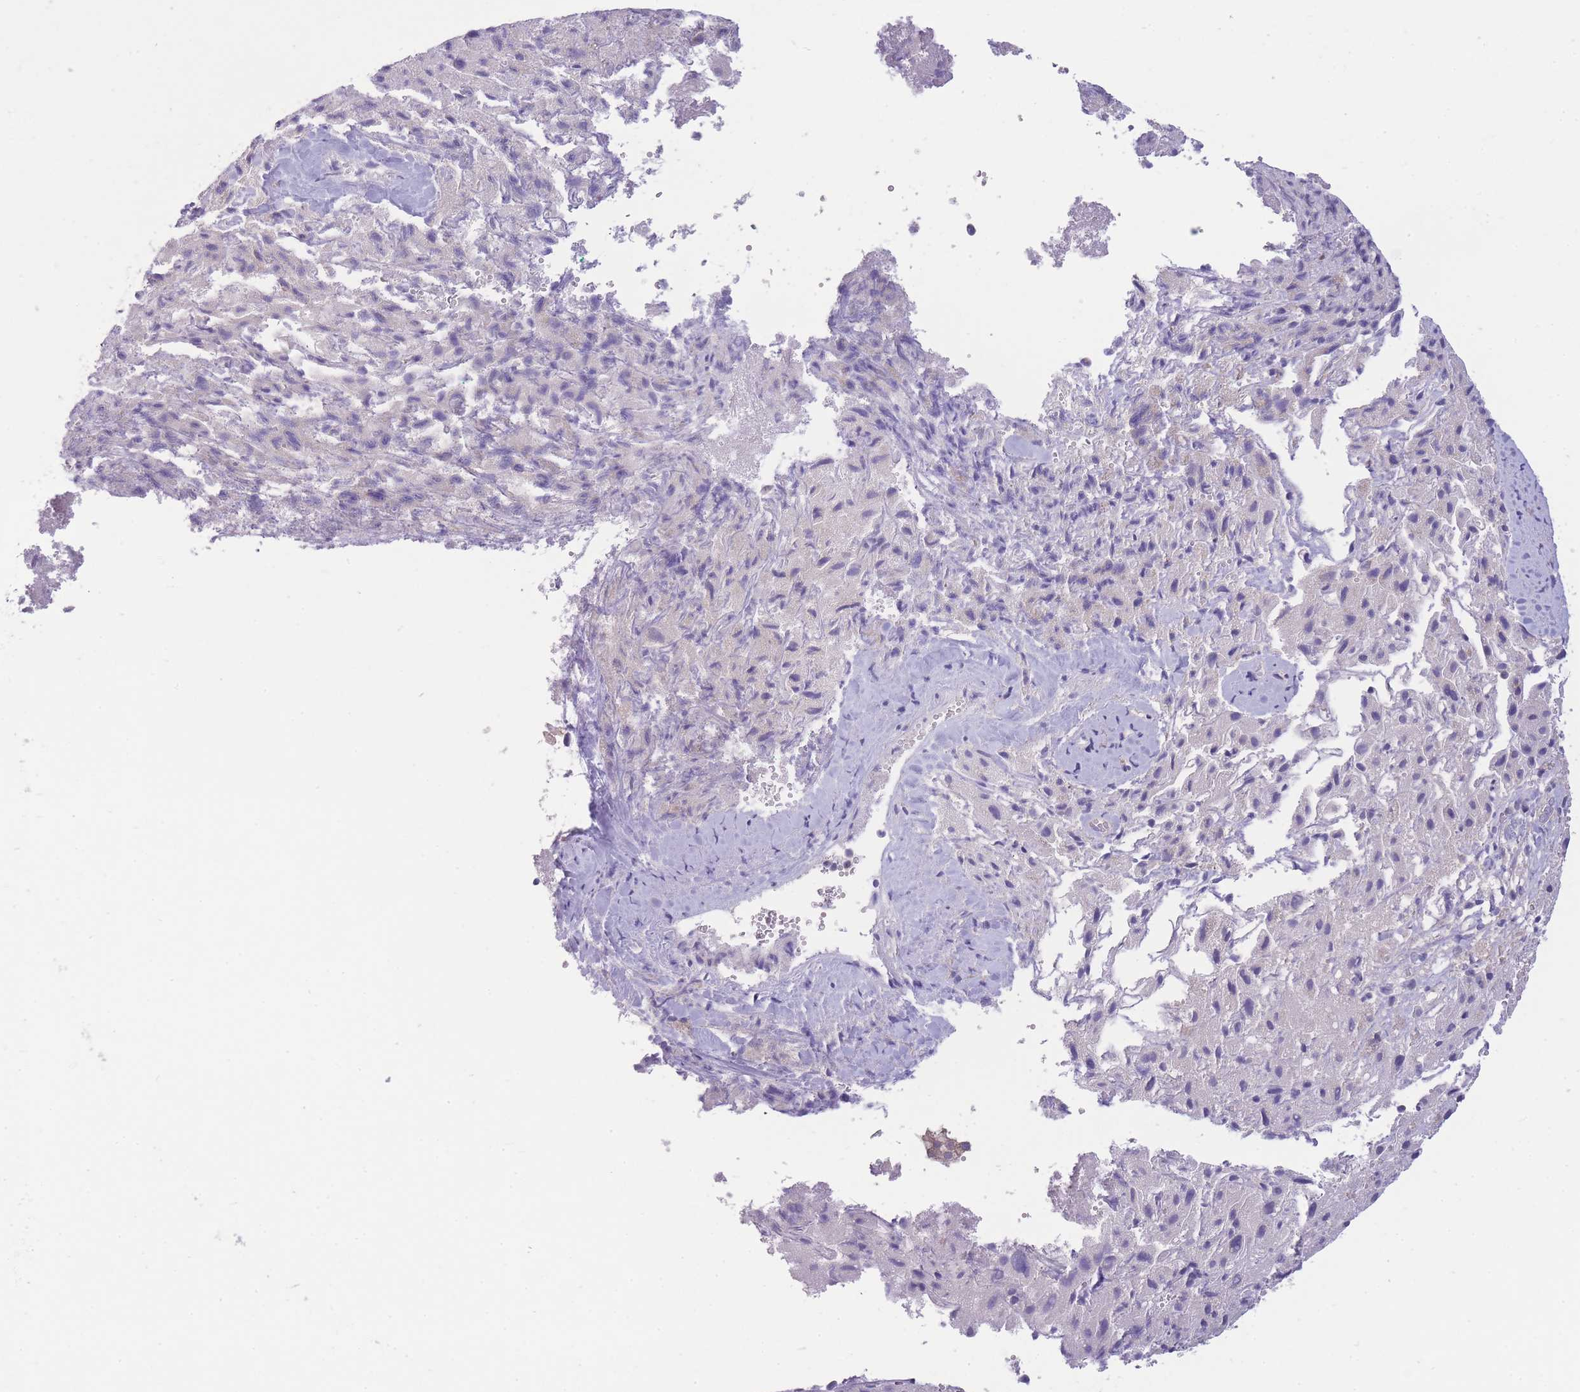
{"staining": {"intensity": "weak", "quantity": "<25%", "location": "cytoplasmic/membranous"}, "tissue": "liver cancer", "cell_type": "Tumor cells", "image_type": "cancer", "snomed": [{"axis": "morphology", "description": "Carcinoma, Hepatocellular, NOS"}, {"axis": "topography", "description": "Liver"}], "caption": "A histopathology image of liver hepatocellular carcinoma stained for a protein displays no brown staining in tumor cells. (DAB immunohistochemistry with hematoxylin counter stain).", "gene": "PFDN6", "patient": {"sex": "female", "age": 58}}